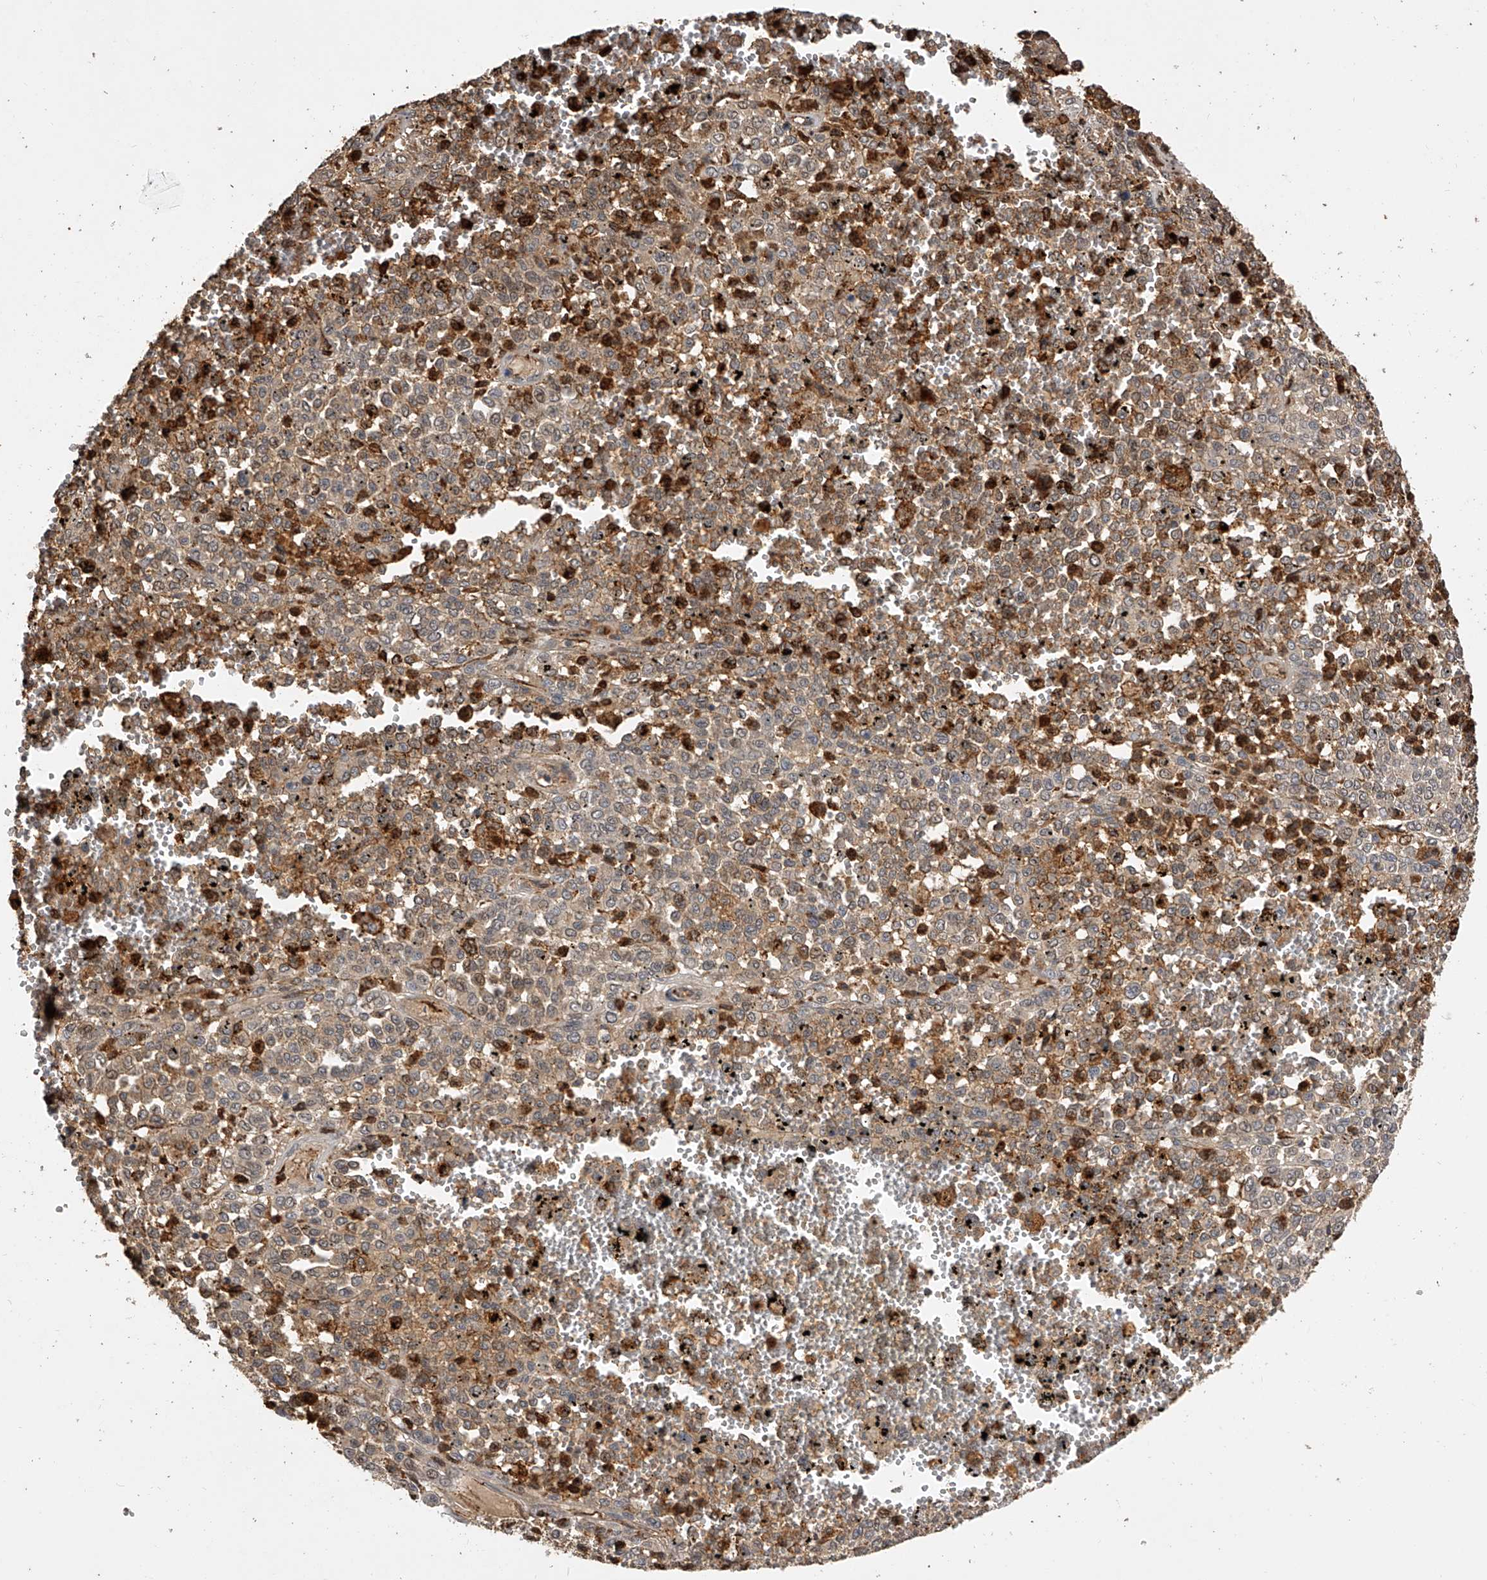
{"staining": {"intensity": "moderate", "quantity": "25%-75%", "location": "cytoplasmic/membranous"}, "tissue": "melanoma", "cell_type": "Tumor cells", "image_type": "cancer", "snomed": [{"axis": "morphology", "description": "Malignant melanoma, Metastatic site"}, {"axis": "topography", "description": "Pancreas"}], "caption": "Protein expression analysis of human malignant melanoma (metastatic site) reveals moderate cytoplasmic/membranous expression in approximately 25%-75% of tumor cells. The protein is shown in brown color, while the nuclei are stained blue.", "gene": "CFAP410", "patient": {"sex": "female", "age": 30}}